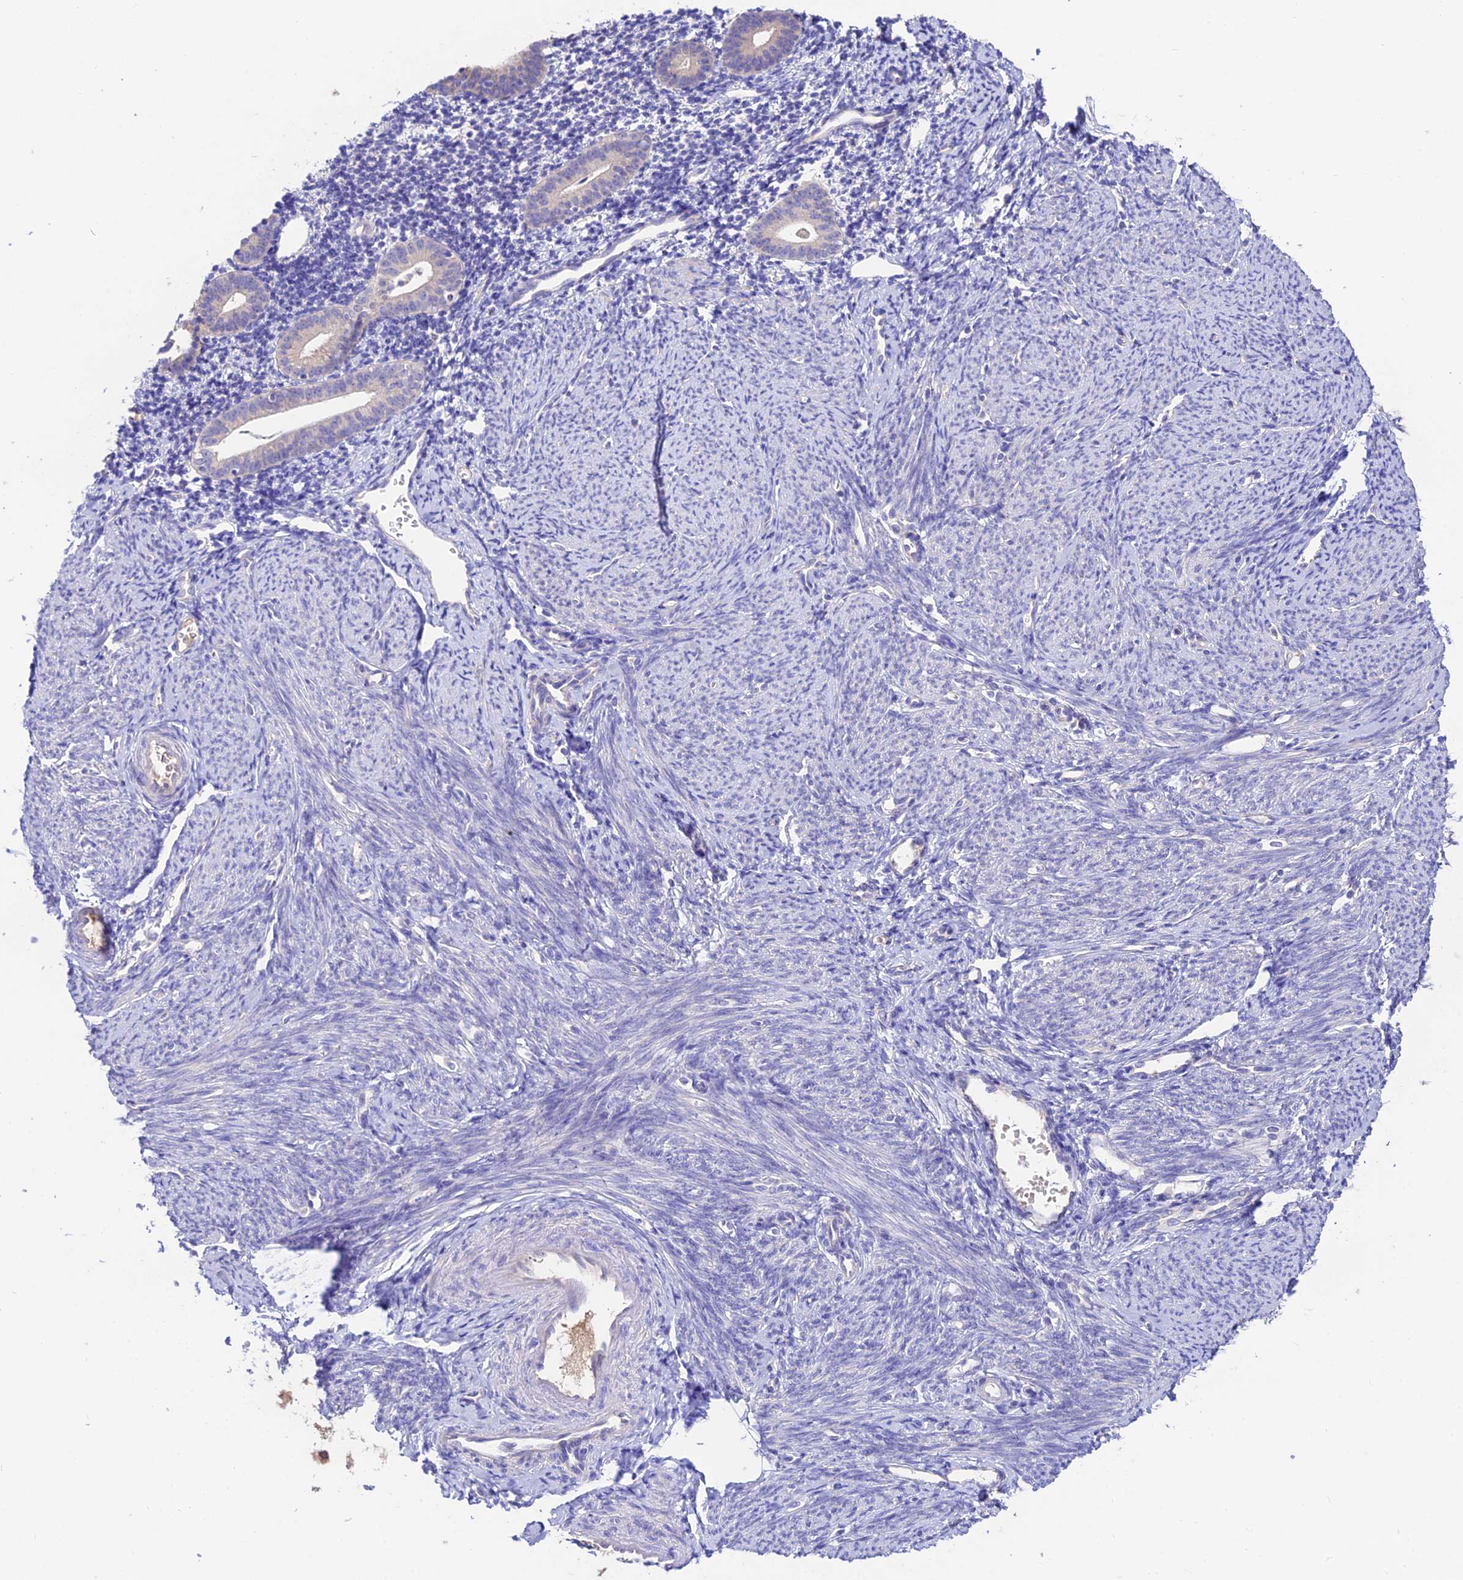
{"staining": {"intensity": "negative", "quantity": "none", "location": "none"}, "tissue": "endometrium", "cell_type": "Cells in endometrial stroma", "image_type": "normal", "snomed": [{"axis": "morphology", "description": "Normal tissue, NOS"}, {"axis": "topography", "description": "Endometrium"}], "caption": "IHC photomicrograph of normal endometrium stained for a protein (brown), which demonstrates no expression in cells in endometrial stroma. The staining is performed using DAB brown chromogen with nuclei counter-stained in using hematoxylin.", "gene": "NLRP9", "patient": {"sex": "female", "age": 56}}